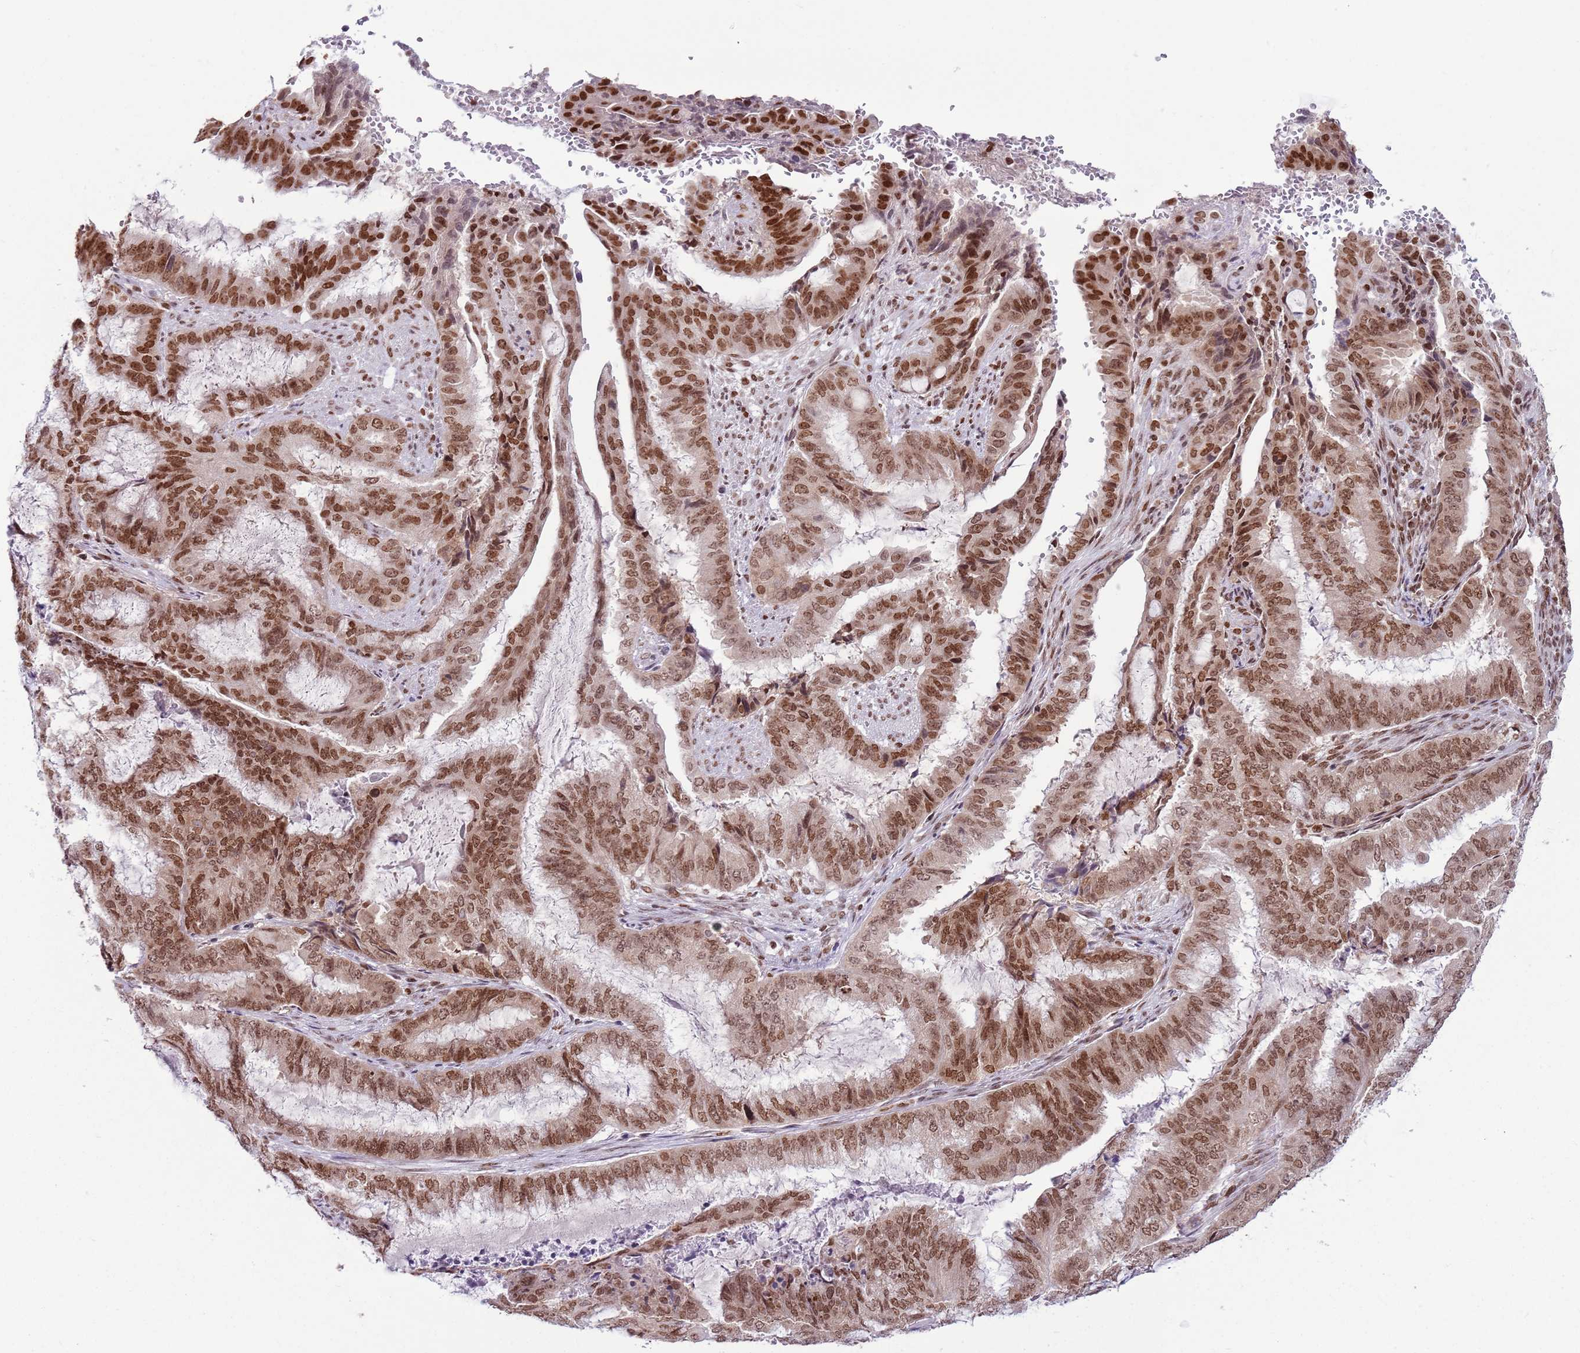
{"staining": {"intensity": "moderate", "quantity": ">75%", "location": "nuclear"}, "tissue": "endometrial cancer", "cell_type": "Tumor cells", "image_type": "cancer", "snomed": [{"axis": "morphology", "description": "Adenocarcinoma, NOS"}, {"axis": "topography", "description": "Endometrium"}], "caption": "DAB (3,3'-diaminobenzidine) immunohistochemical staining of human endometrial cancer displays moderate nuclear protein expression in approximately >75% of tumor cells. (DAB IHC, brown staining for protein, blue staining for nuclei).", "gene": "SELENOH", "patient": {"sex": "female", "age": 51}}